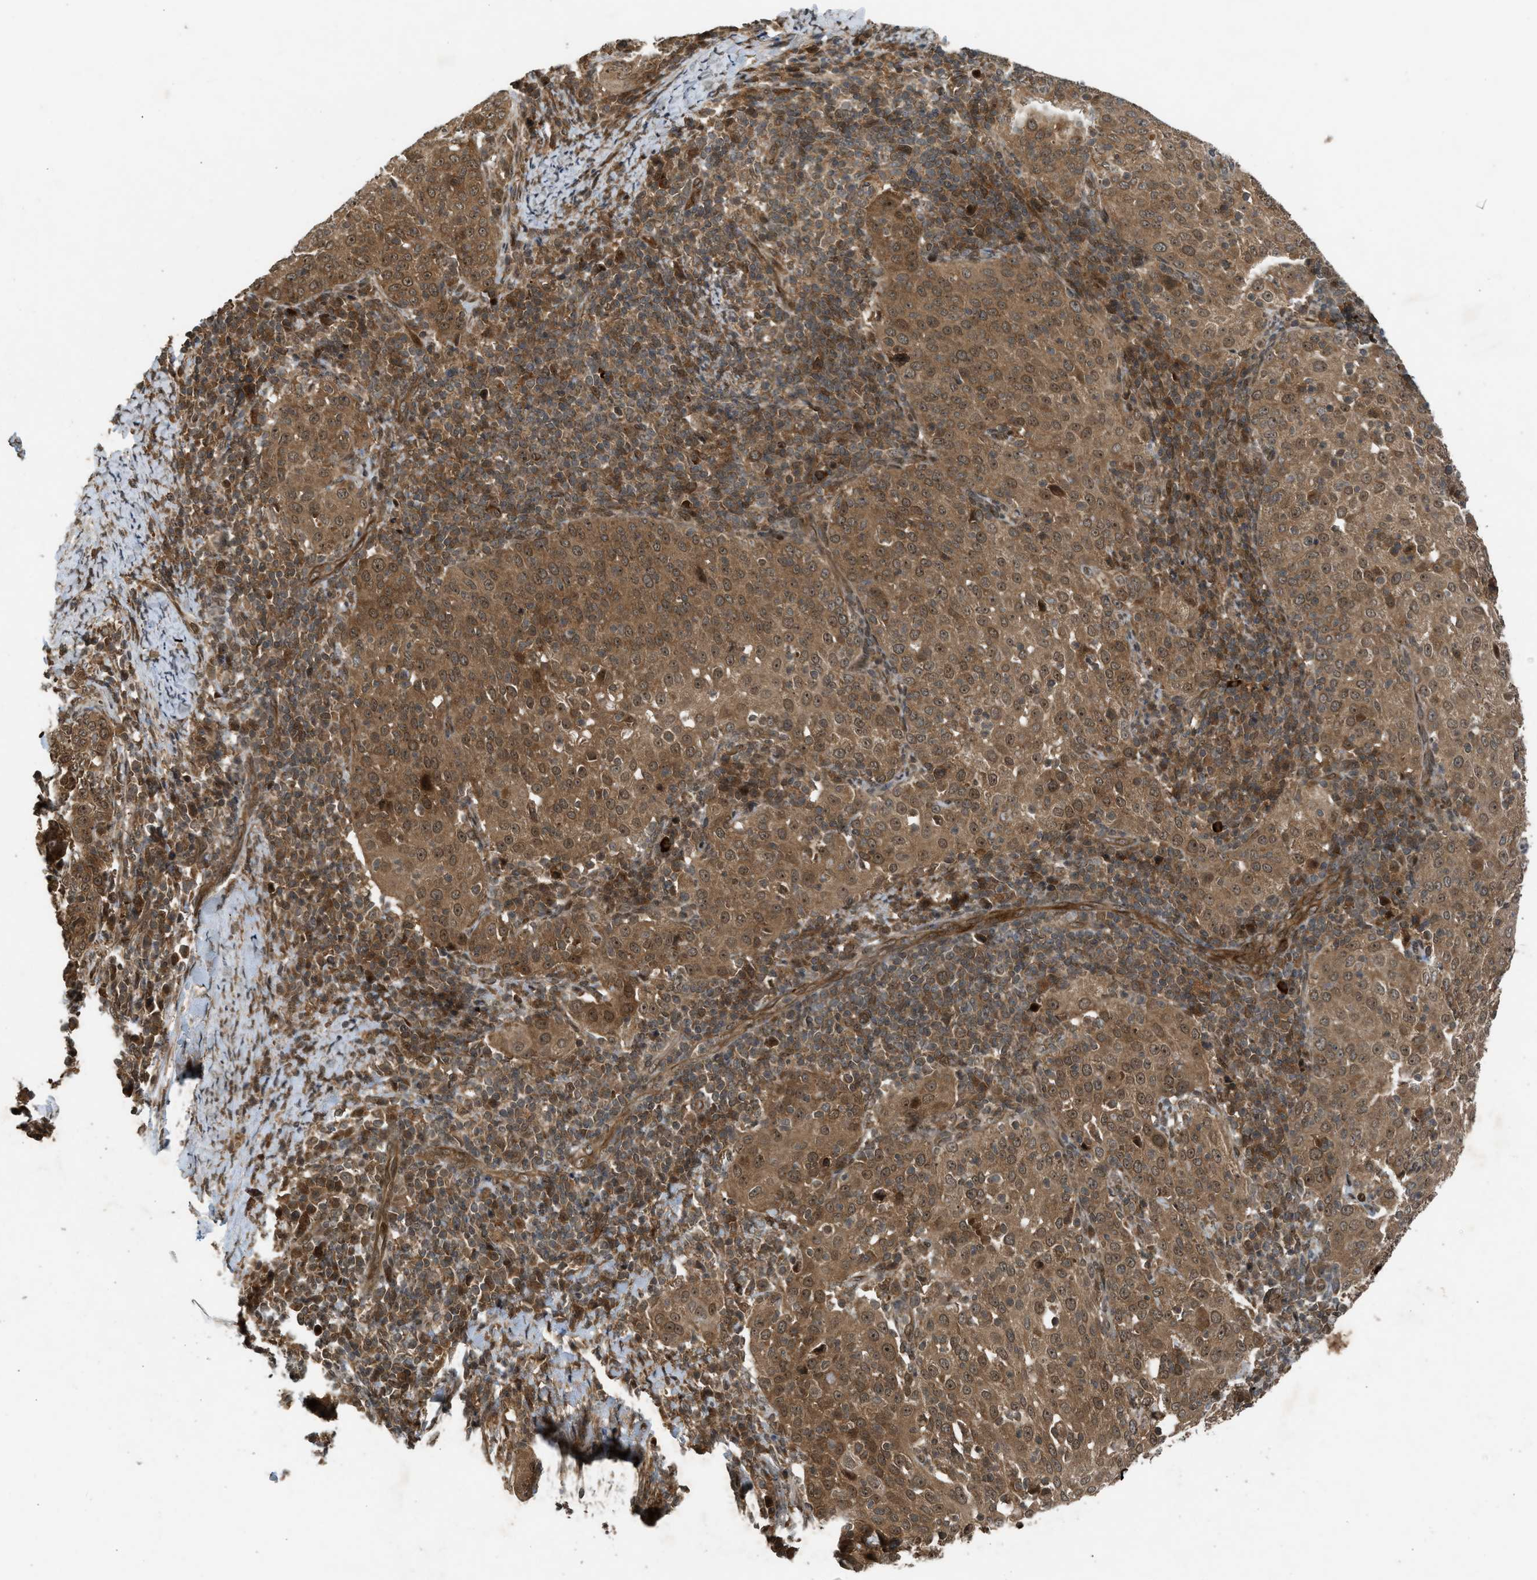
{"staining": {"intensity": "moderate", "quantity": ">75%", "location": "cytoplasmic/membranous,nuclear"}, "tissue": "cervical cancer", "cell_type": "Tumor cells", "image_type": "cancer", "snomed": [{"axis": "morphology", "description": "Squamous cell carcinoma, NOS"}, {"axis": "topography", "description": "Cervix"}], "caption": "Brown immunohistochemical staining in cervical squamous cell carcinoma exhibits moderate cytoplasmic/membranous and nuclear staining in about >75% of tumor cells.", "gene": "TXNL1", "patient": {"sex": "female", "age": 51}}